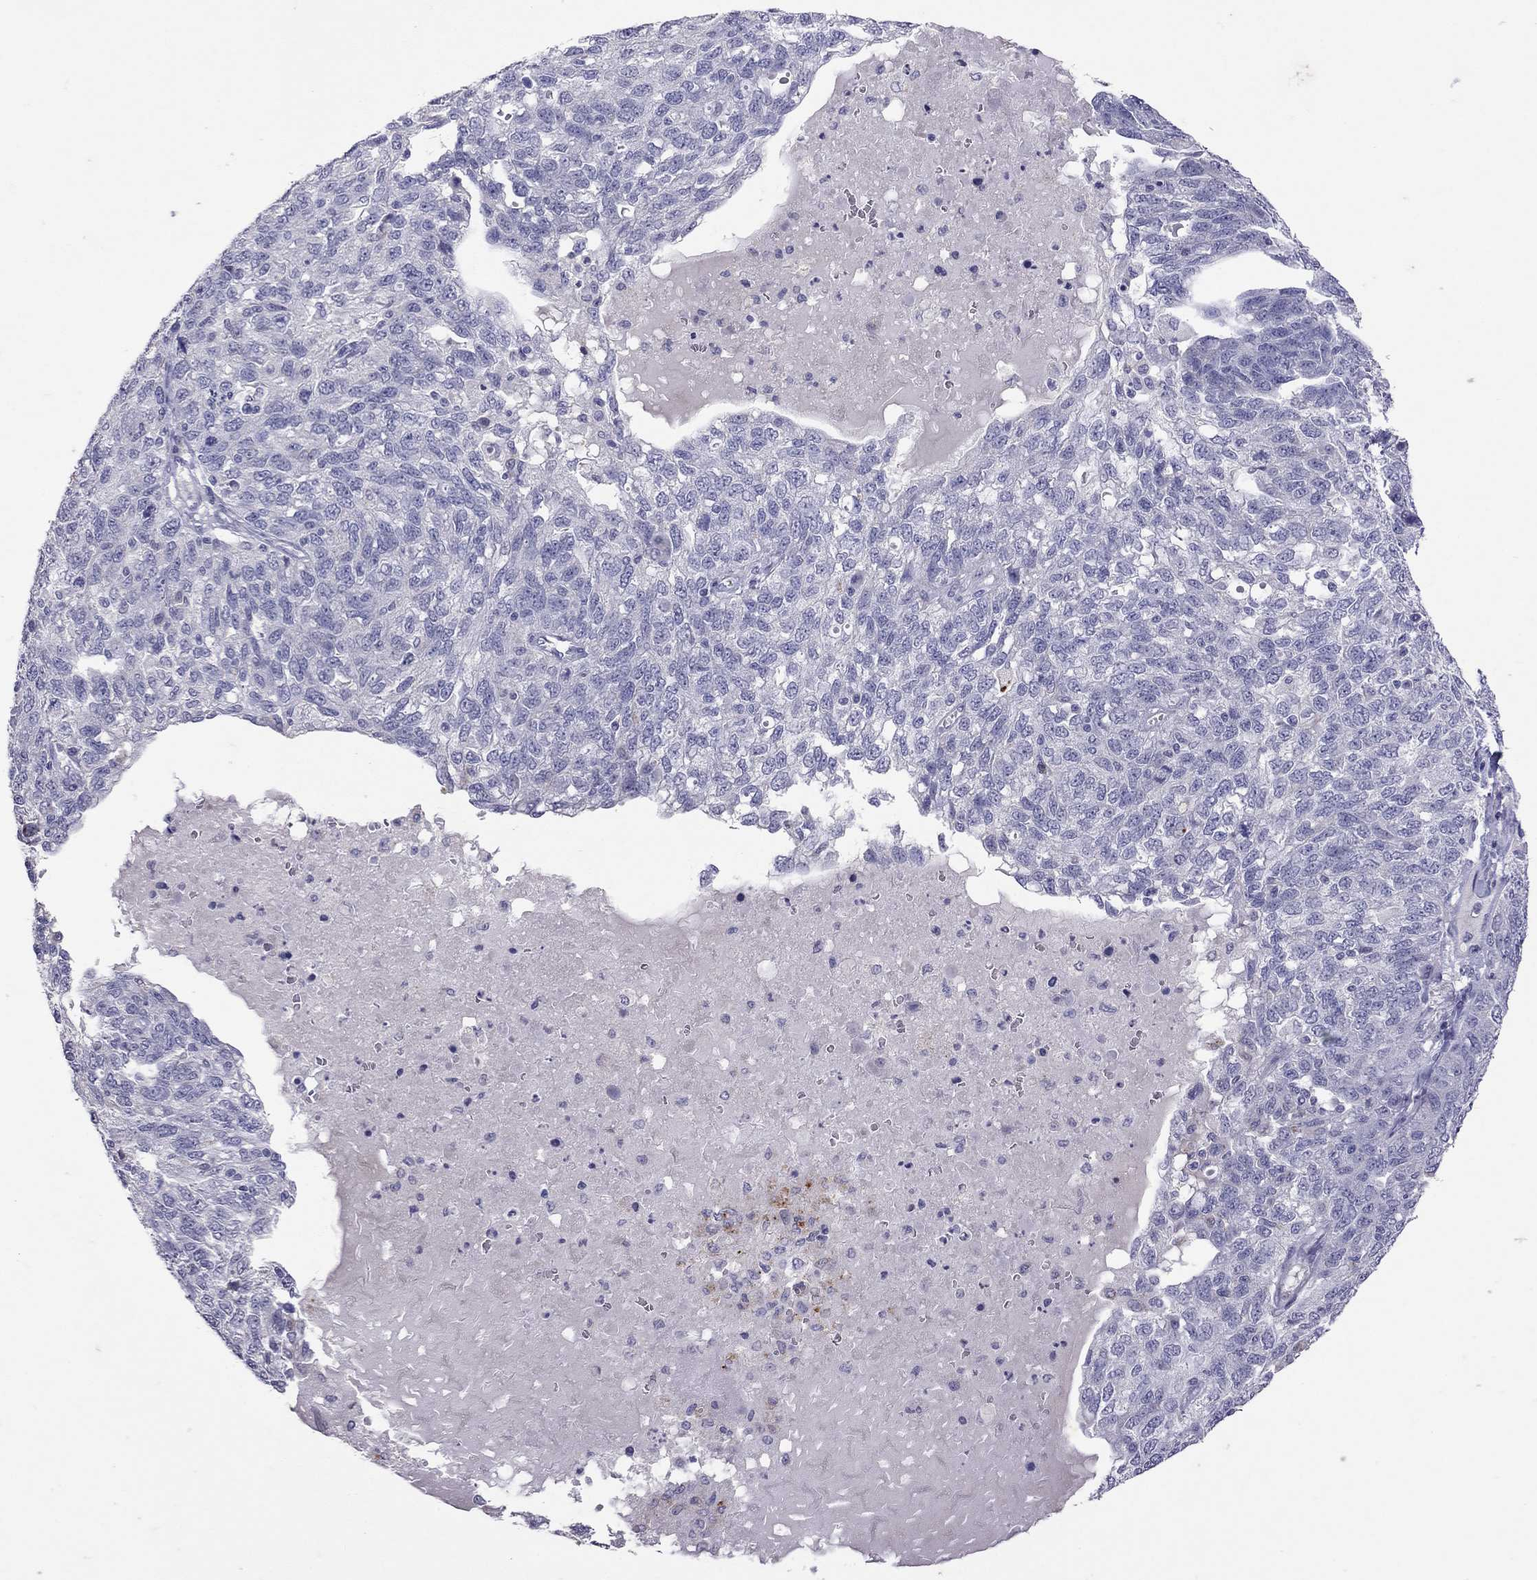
{"staining": {"intensity": "negative", "quantity": "none", "location": "none"}, "tissue": "ovarian cancer", "cell_type": "Tumor cells", "image_type": "cancer", "snomed": [{"axis": "morphology", "description": "Cystadenocarcinoma, serous, NOS"}, {"axis": "topography", "description": "Ovary"}], "caption": "A high-resolution image shows immunohistochemistry (IHC) staining of ovarian cancer (serous cystadenocarcinoma), which exhibits no significant expression in tumor cells.", "gene": "SLAMF1", "patient": {"sex": "female", "age": 71}}